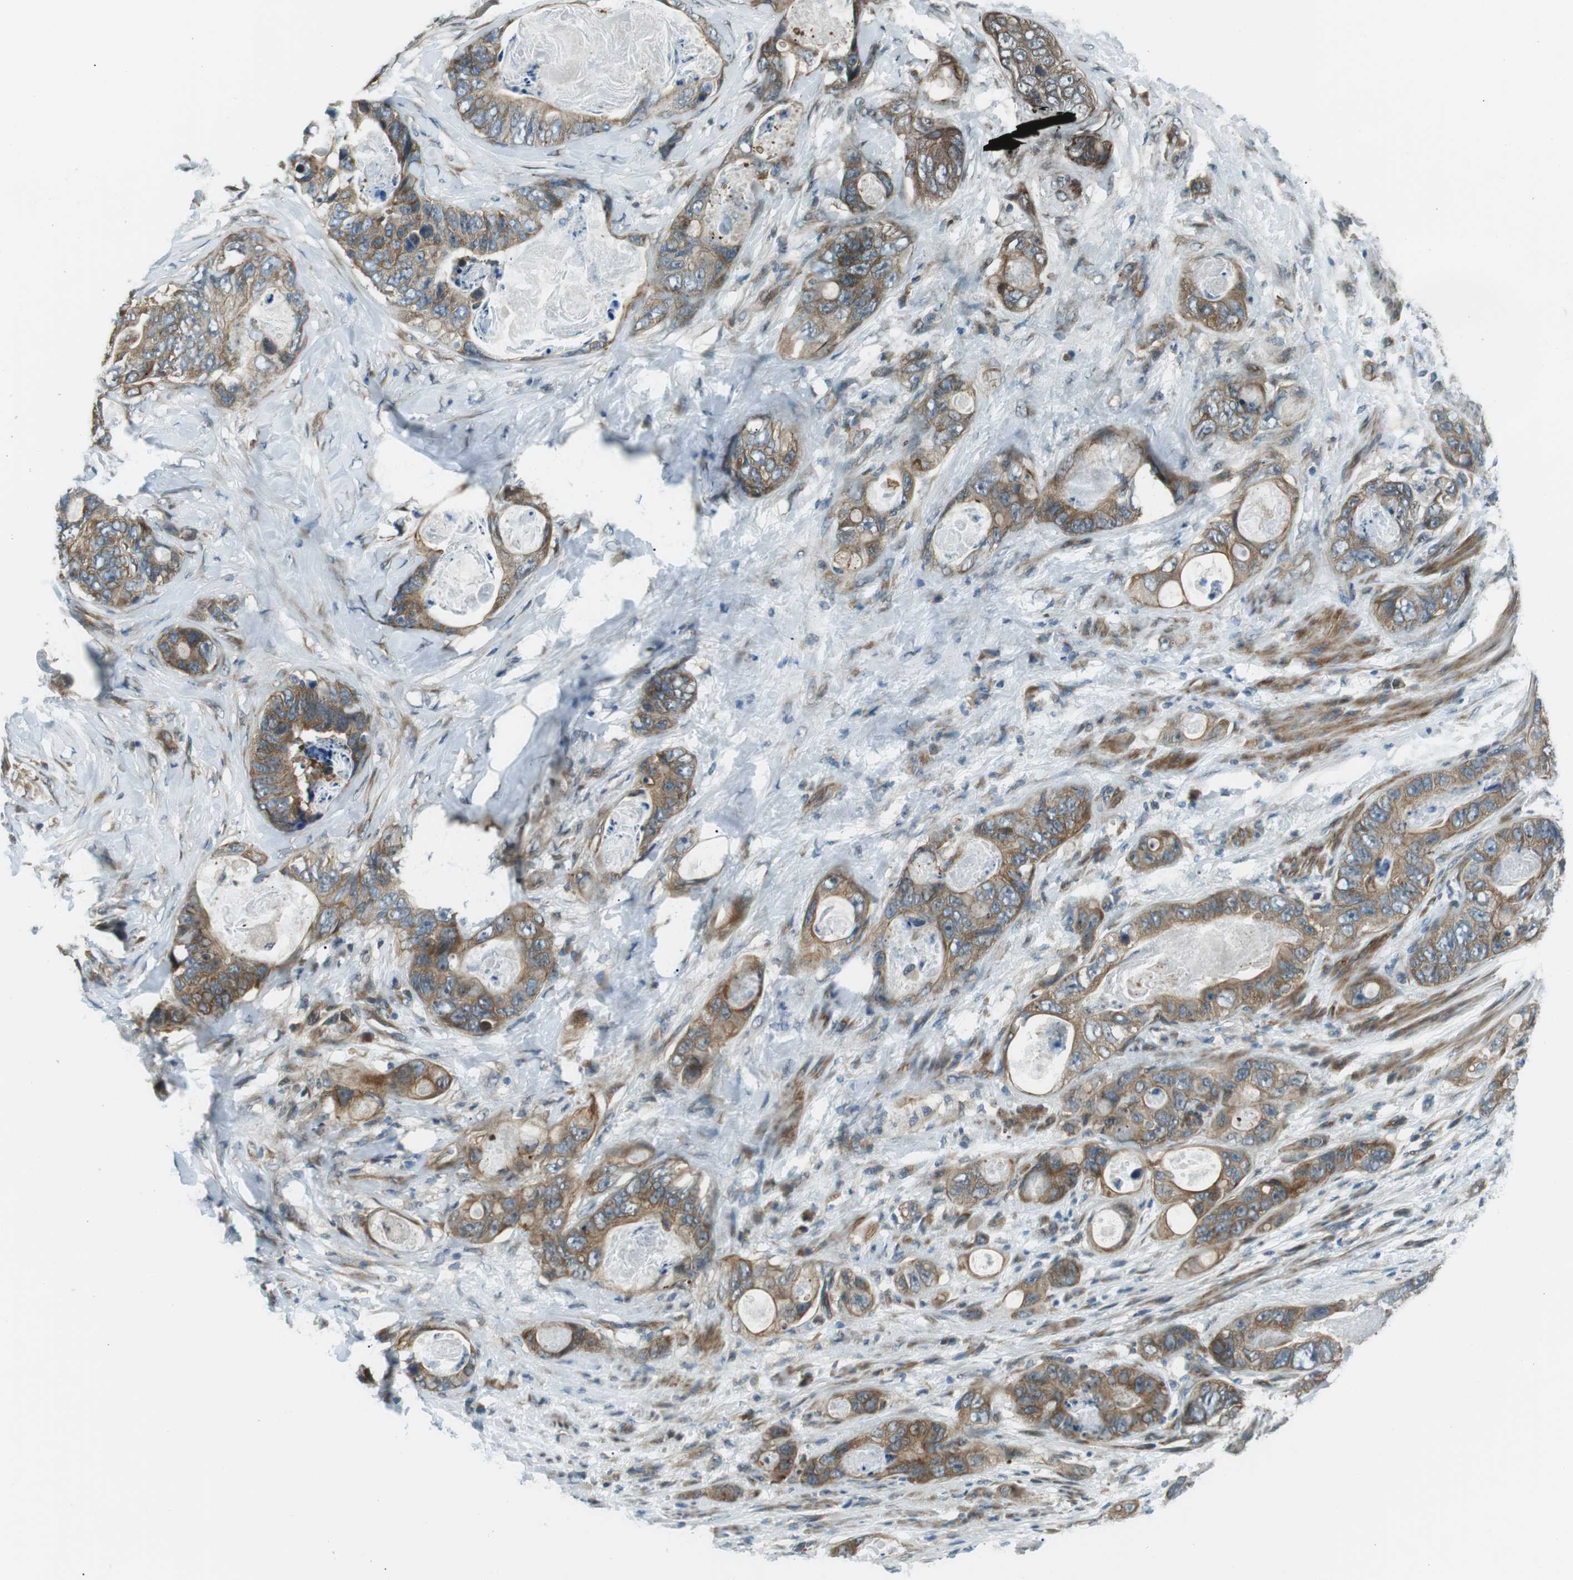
{"staining": {"intensity": "moderate", "quantity": ">75%", "location": "cytoplasmic/membranous"}, "tissue": "stomach cancer", "cell_type": "Tumor cells", "image_type": "cancer", "snomed": [{"axis": "morphology", "description": "Adenocarcinoma, NOS"}, {"axis": "topography", "description": "Stomach"}], "caption": "Immunohistochemical staining of human stomach cancer exhibits medium levels of moderate cytoplasmic/membranous protein expression in about >75% of tumor cells.", "gene": "TMEM74", "patient": {"sex": "female", "age": 89}}